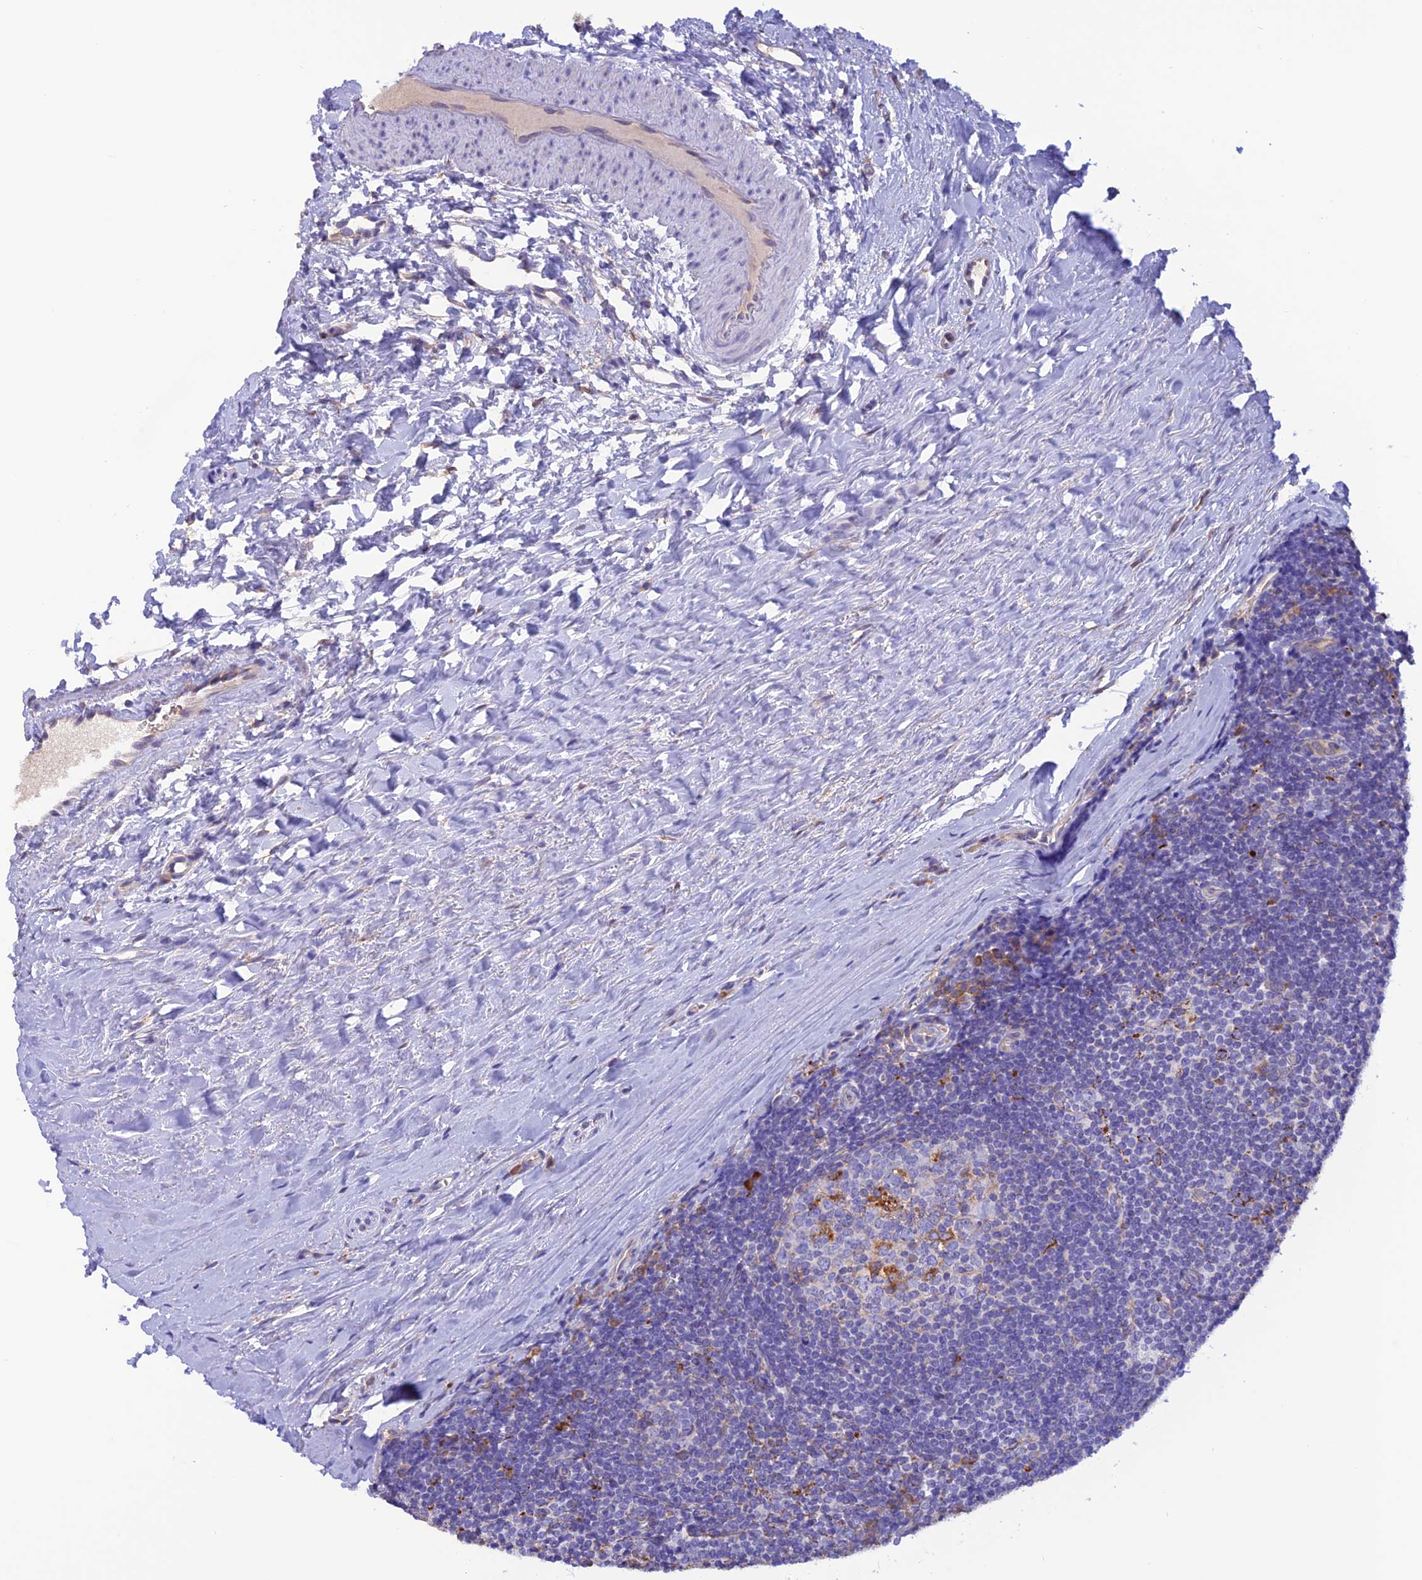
{"staining": {"intensity": "moderate", "quantity": "<25%", "location": "cytoplasmic/membranous"}, "tissue": "tonsil", "cell_type": "Germinal center cells", "image_type": "normal", "snomed": [{"axis": "morphology", "description": "Normal tissue, NOS"}, {"axis": "topography", "description": "Tonsil"}], "caption": "Immunohistochemical staining of unremarkable tonsil reveals moderate cytoplasmic/membranous protein positivity in approximately <25% of germinal center cells.", "gene": "ENSG00000255439", "patient": {"sex": "male", "age": 27}}